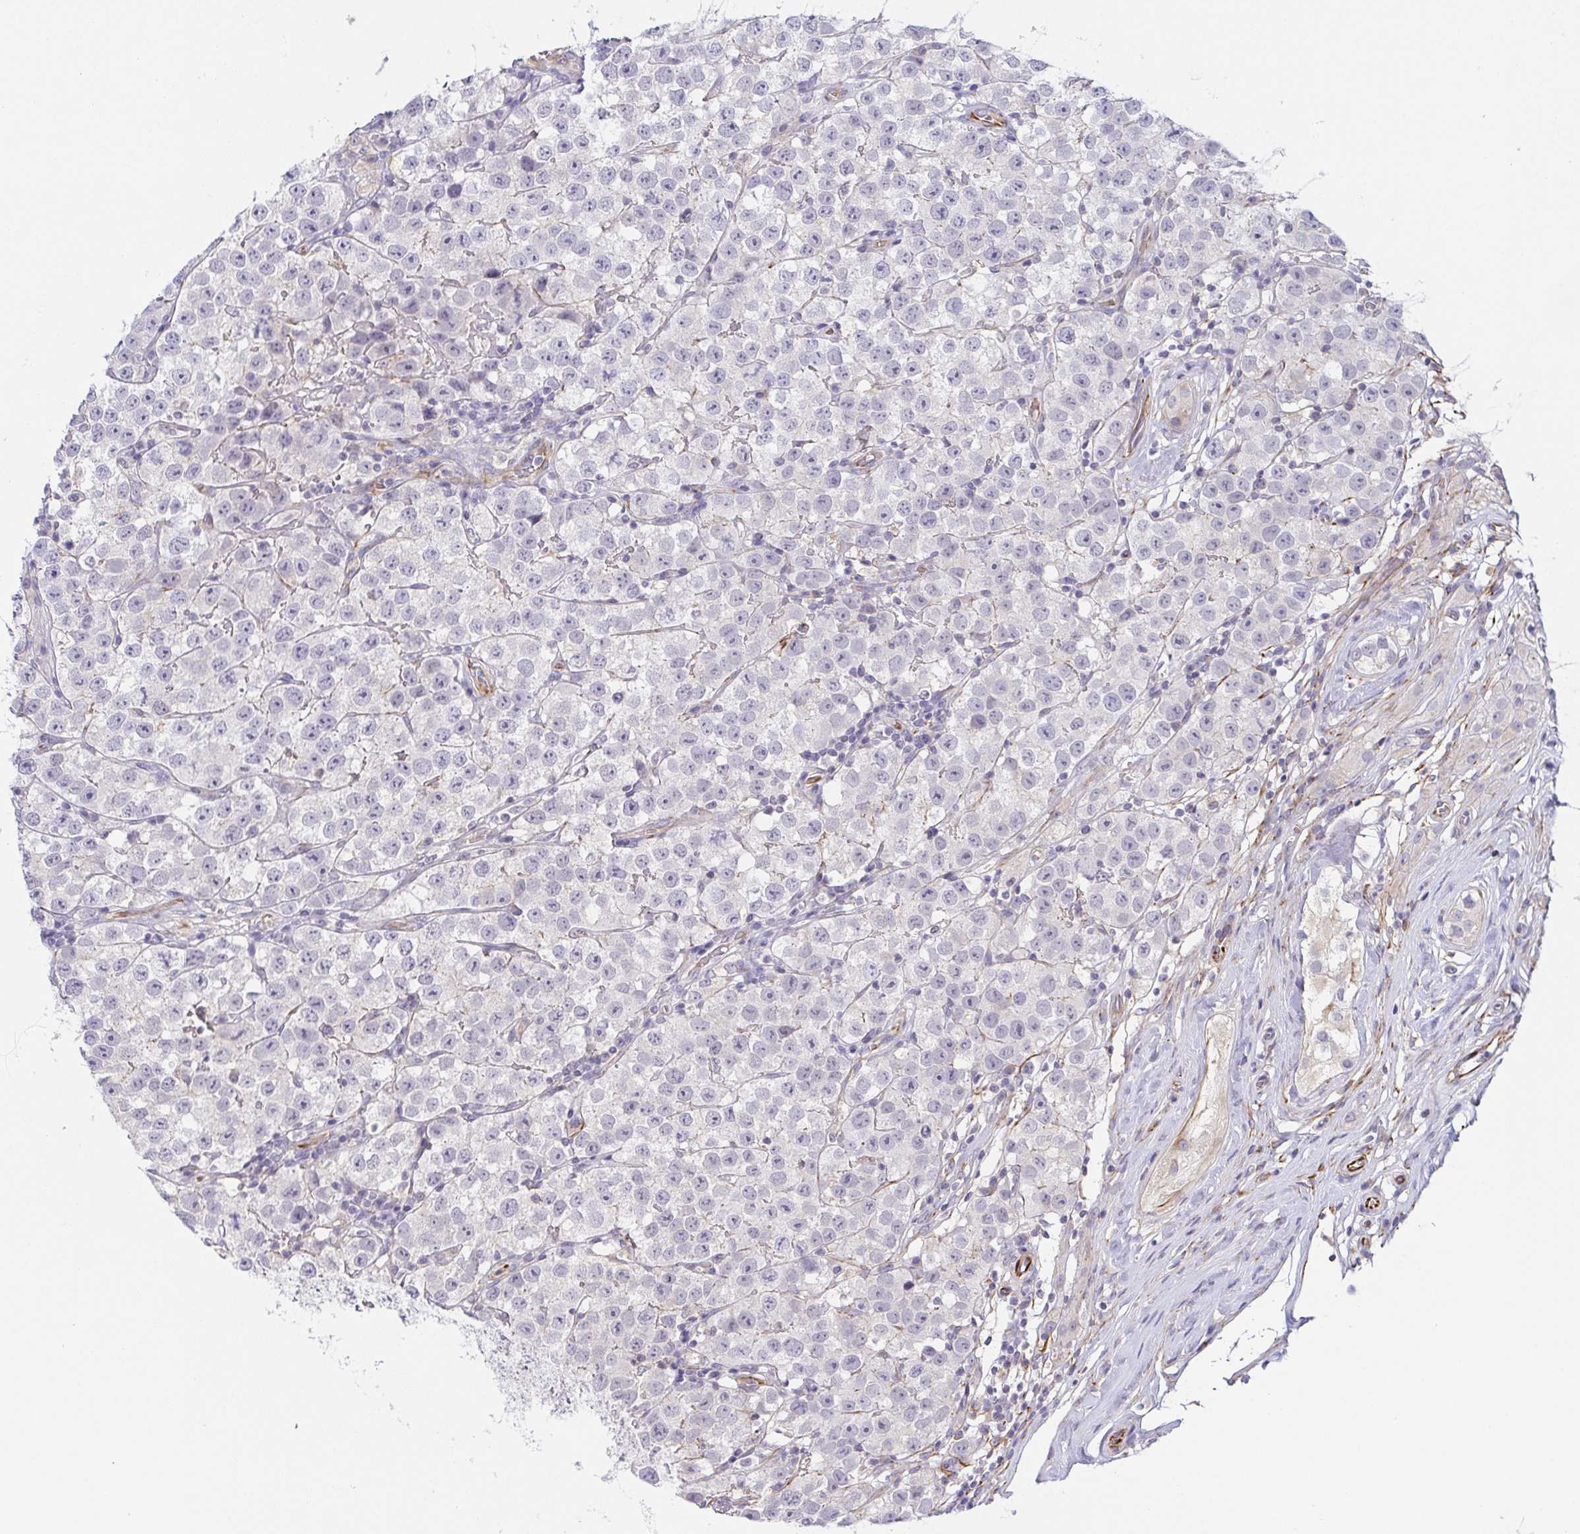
{"staining": {"intensity": "negative", "quantity": "none", "location": "none"}, "tissue": "testis cancer", "cell_type": "Tumor cells", "image_type": "cancer", "snomed": [{"axis": "morphology", "description": "Seminoma, NOS"}, {"axis": "topography", "description": "Testis"}], "caption": "A photomicrograph of human testis cancer is negative for staining in tumor cells.", "gene": "COL17A1", "patient": {"sex": "male", "age": 34}}